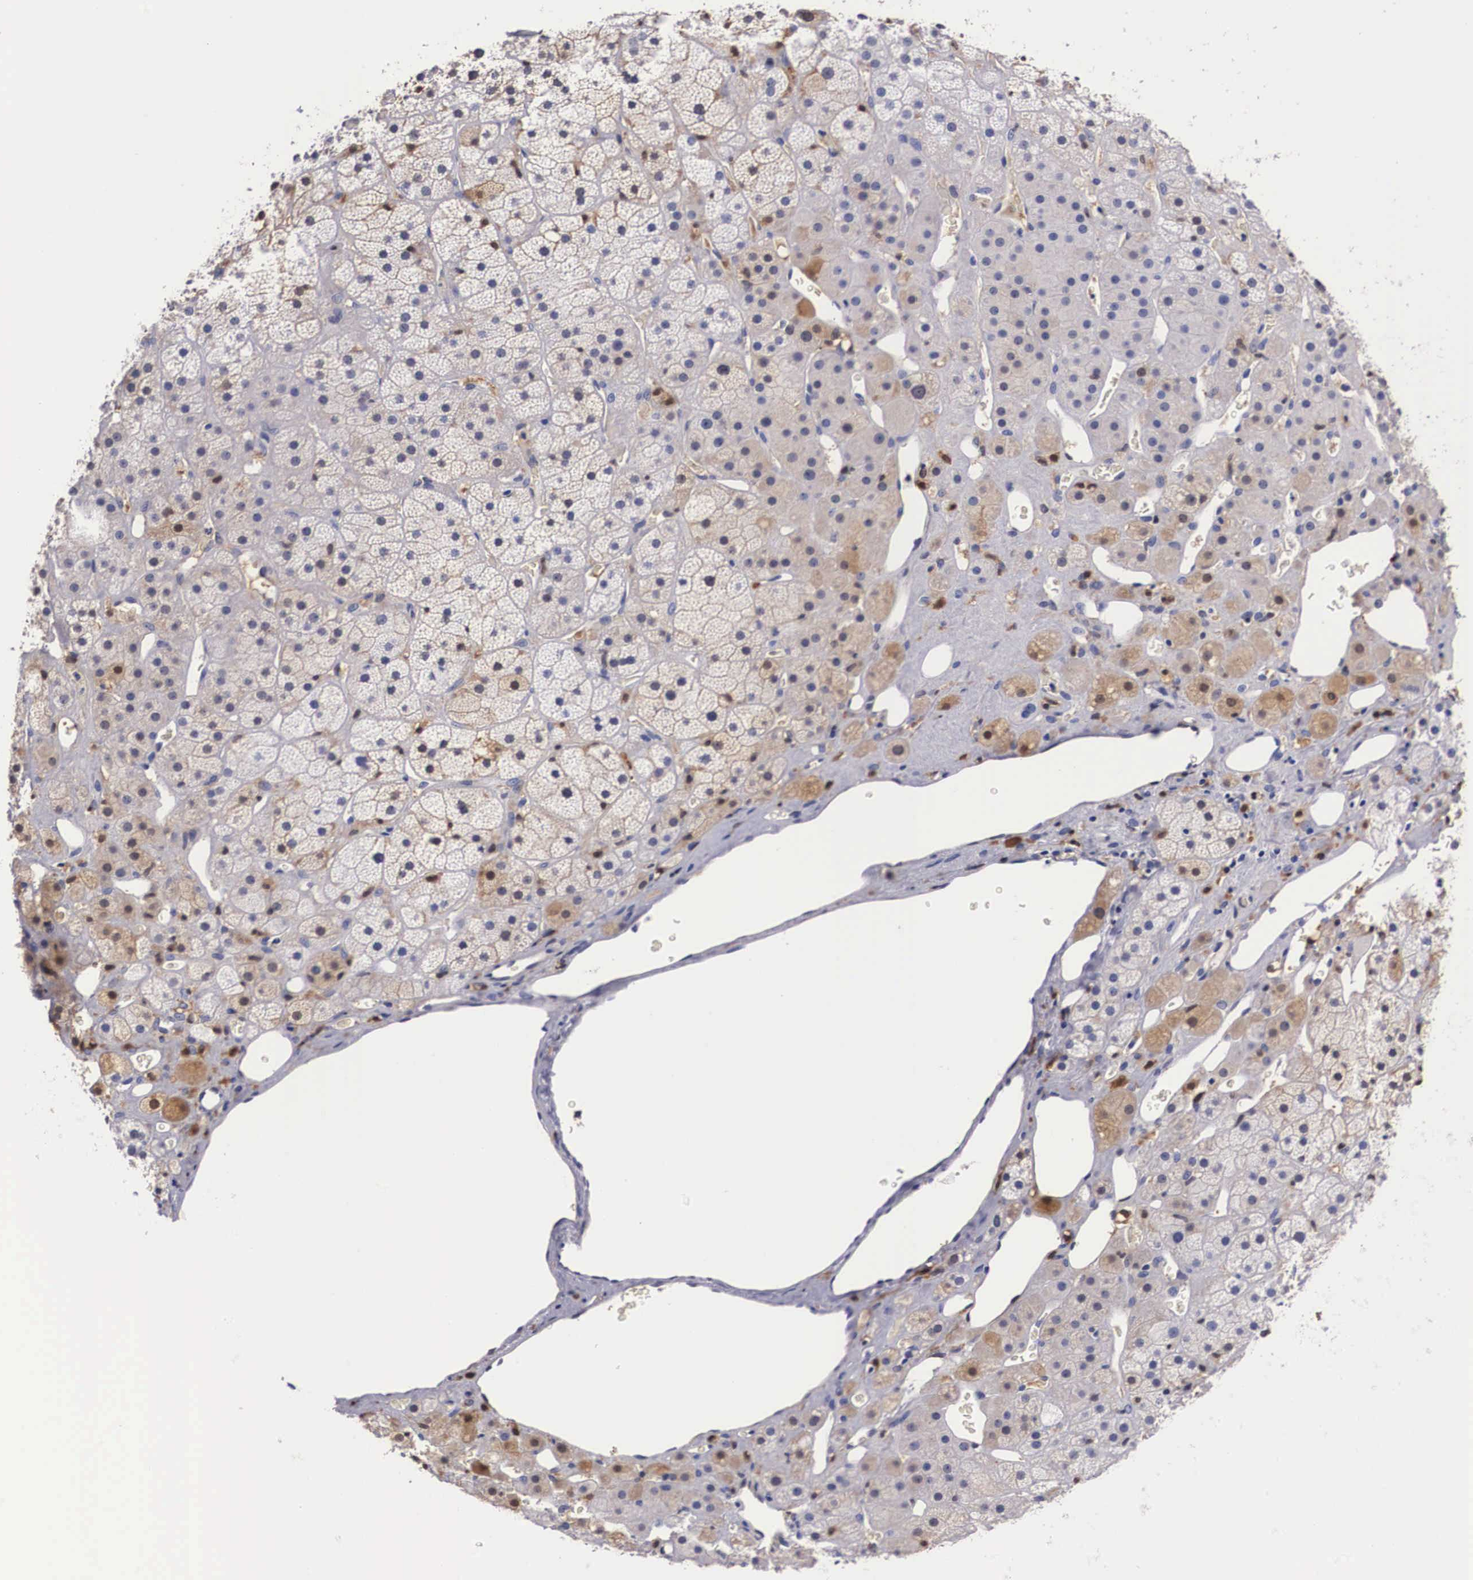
{"staining": {"intensity": "weak", "quantity": "25%-75%", "location": "cytoplasmic/membranous"}, "tissue": "adrenal gland", "cell_type": "Glandular cells", "image_type": "normal", "snomed": [{"axis": "morphology", "description": "Normal tissue, NOS"}, {"axis": "topography", "description": "Adrenal gland"}], "caption": "Protein staining of unremarkable adrenal gland reveals weak cytoplasmic/membranous expression in approximately 25%-75% of glandular cells. The protein is stained brown, and the nuclei are stained in blue (DAB (3,3'-diaminobenzidine) IHC with brightfield microscopy, high magnification).", "gene": "RENBP", "patient": {"sex": "male", "age": 57}}